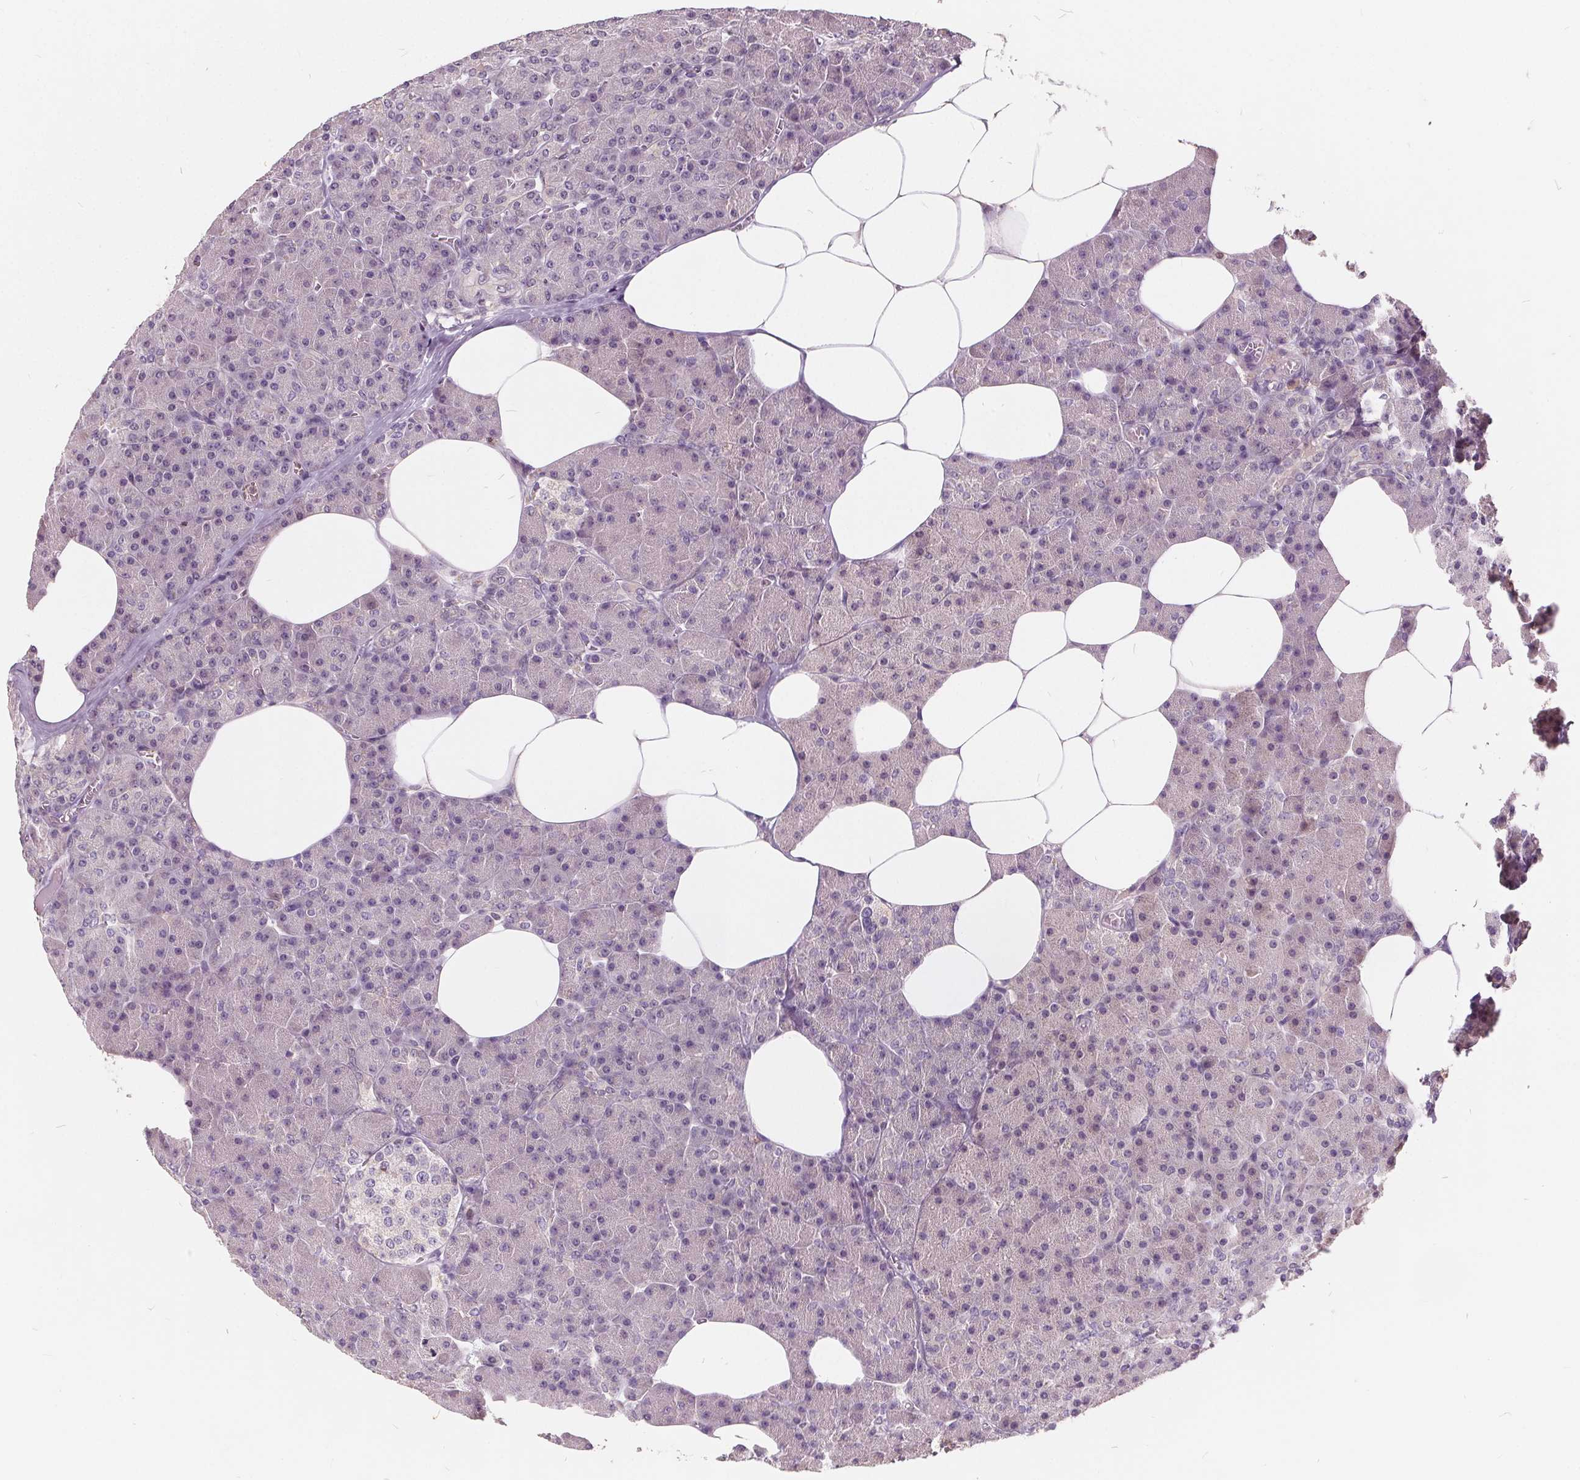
{"staining": {"intensity": "weak", "quantity": "25%-75%", "location": "nuclear"}, "tissue": "pancreas", "cell_type": "Exocrine glandular cells", "image_type": "normal", "snomed": [{"axis": "morphology", "description": "Normal tissue, NOS"}, {"axis": "topography", "description": "Pancreas"}], "caption": "Protein analysis of normal pancreas reveals weak nuclear positivity in about 25%-75% of exocrine glandular cells. (Brightfield microscopy of DAB IHC at high magnification).", "gene": "HAAO", "patient": {"sex": "female", "age": 45}}